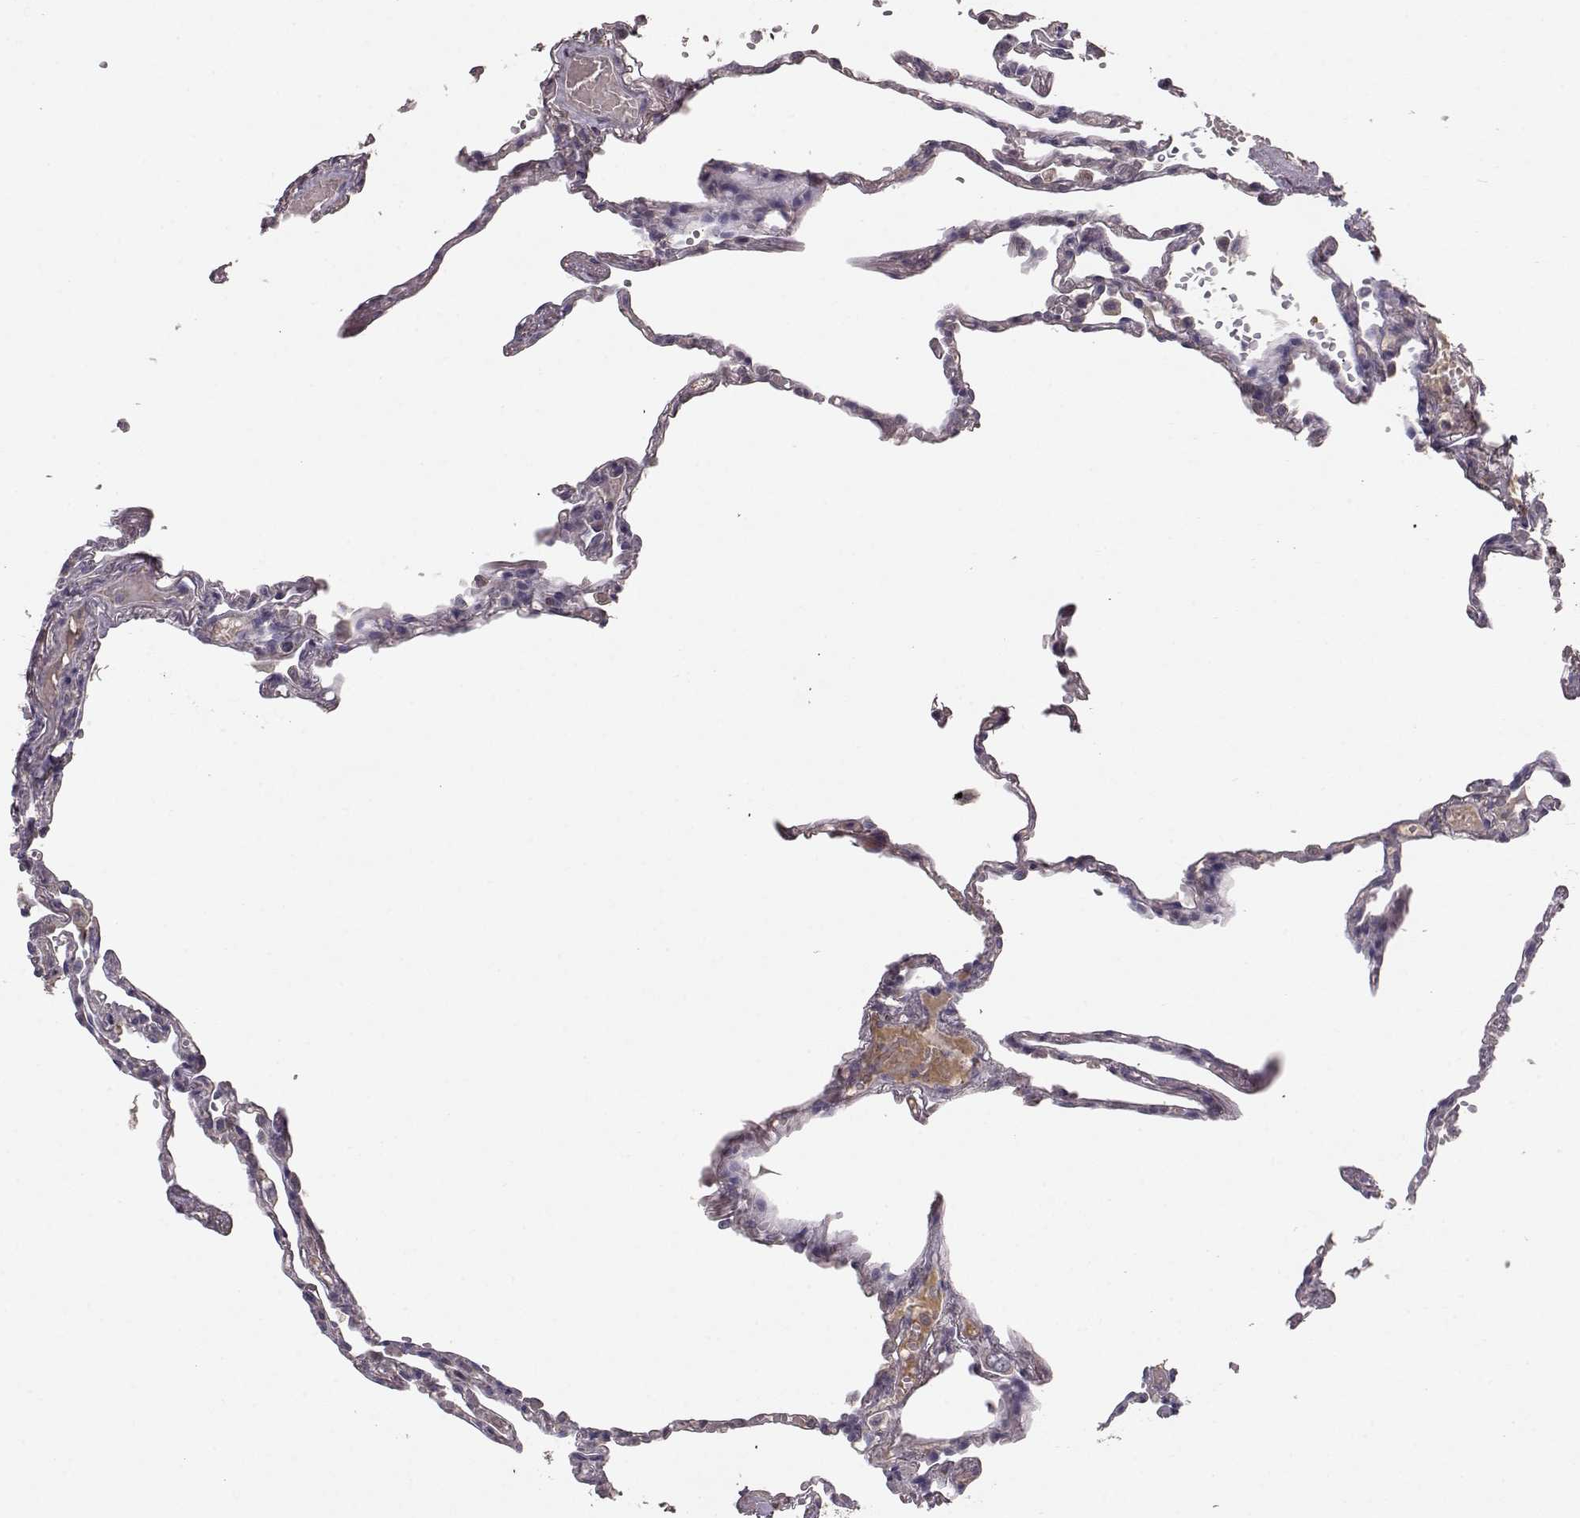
{"staining": {"intensity": "negative", "quantity": "none", "location": "none"}, "tissue": "lung", "cell_type": "Alveolar cells", "image_type": "normal", "snomed": [{"axis": "morphology", "description": "Normal tissue, NOS"}, {"axis": "topography", "description": "Lung"}], "caption": "Normal lung was stained to show a protein in brown. There is no significant expression in alveolar cells.", "gene": "PMCH", "patient": {"sex": "male", "age": 78}}